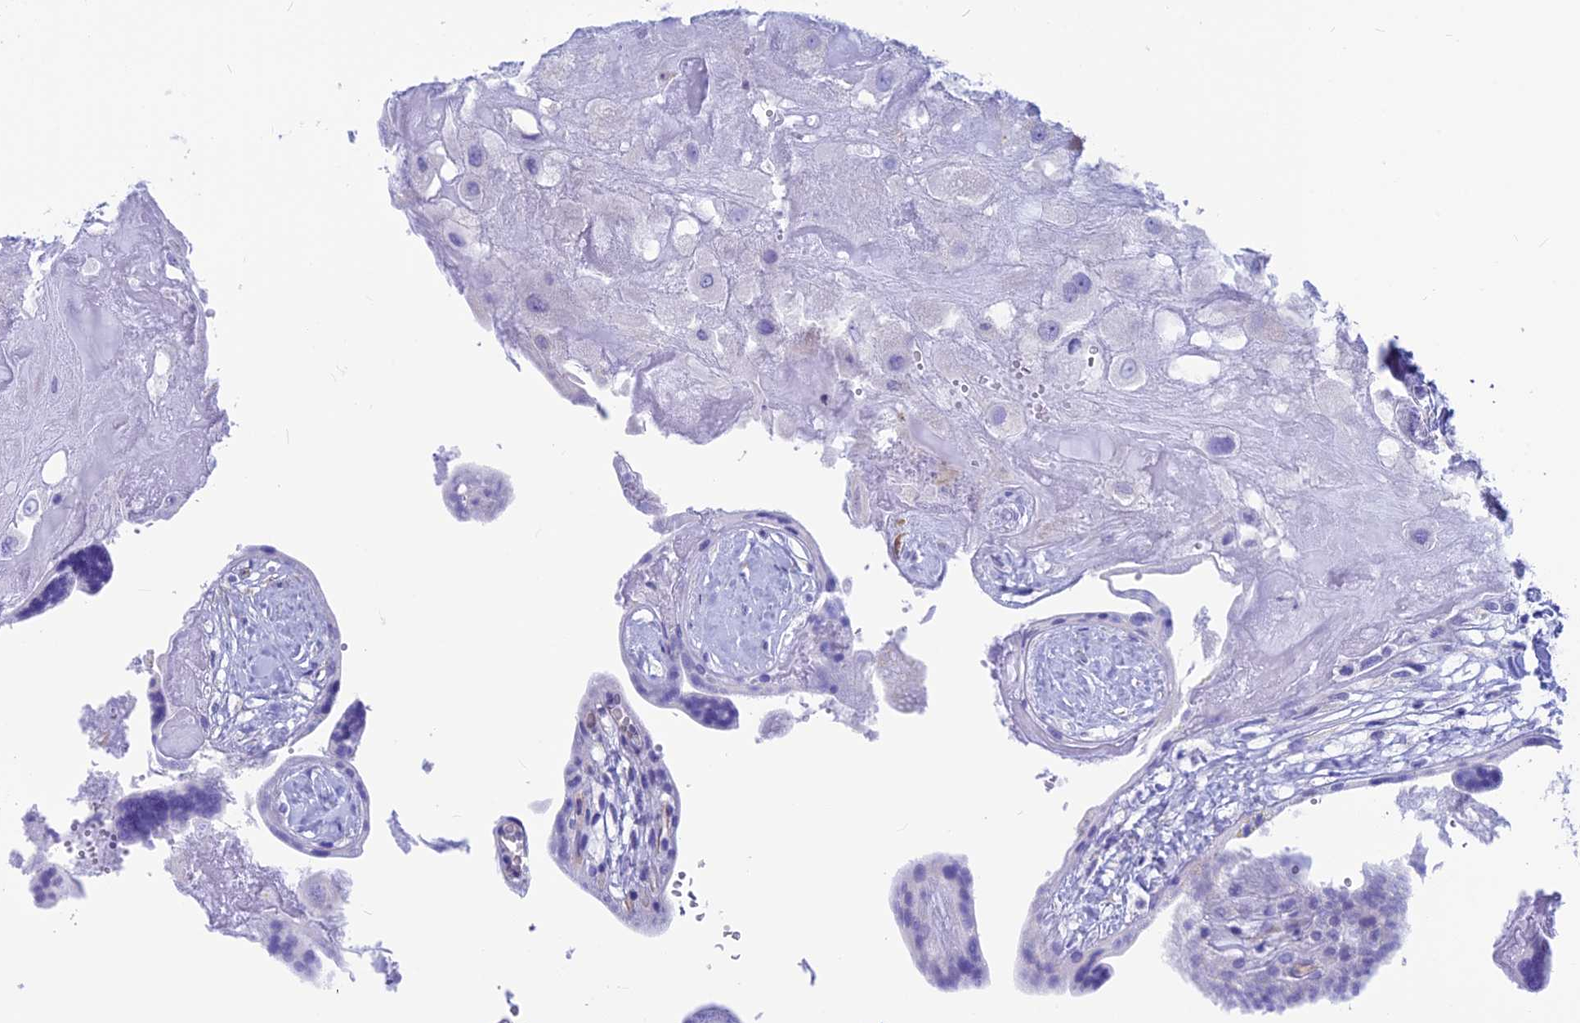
{"staining": {"intensity": "negative", "quantity": "none", "location": "none"}, "tissue": "placenta", "cell_type": "Decidual cells", "image_type": "normal", "snomed": [{"axis": "morphology", "description": "Normal tissue, NOS"}, {"axis": "topography", "description": "Placenta"}], "caption": "Decidual cells are negative for protein expression in unremarkable human placenta. The staining is performed using DAB (3,3'-diaminobenzidine) brown chromogen with nuclei counter-stained in using hematoxylin.", "gene": "GNGT2", "patient": {"sex": "female", "age": 37}}